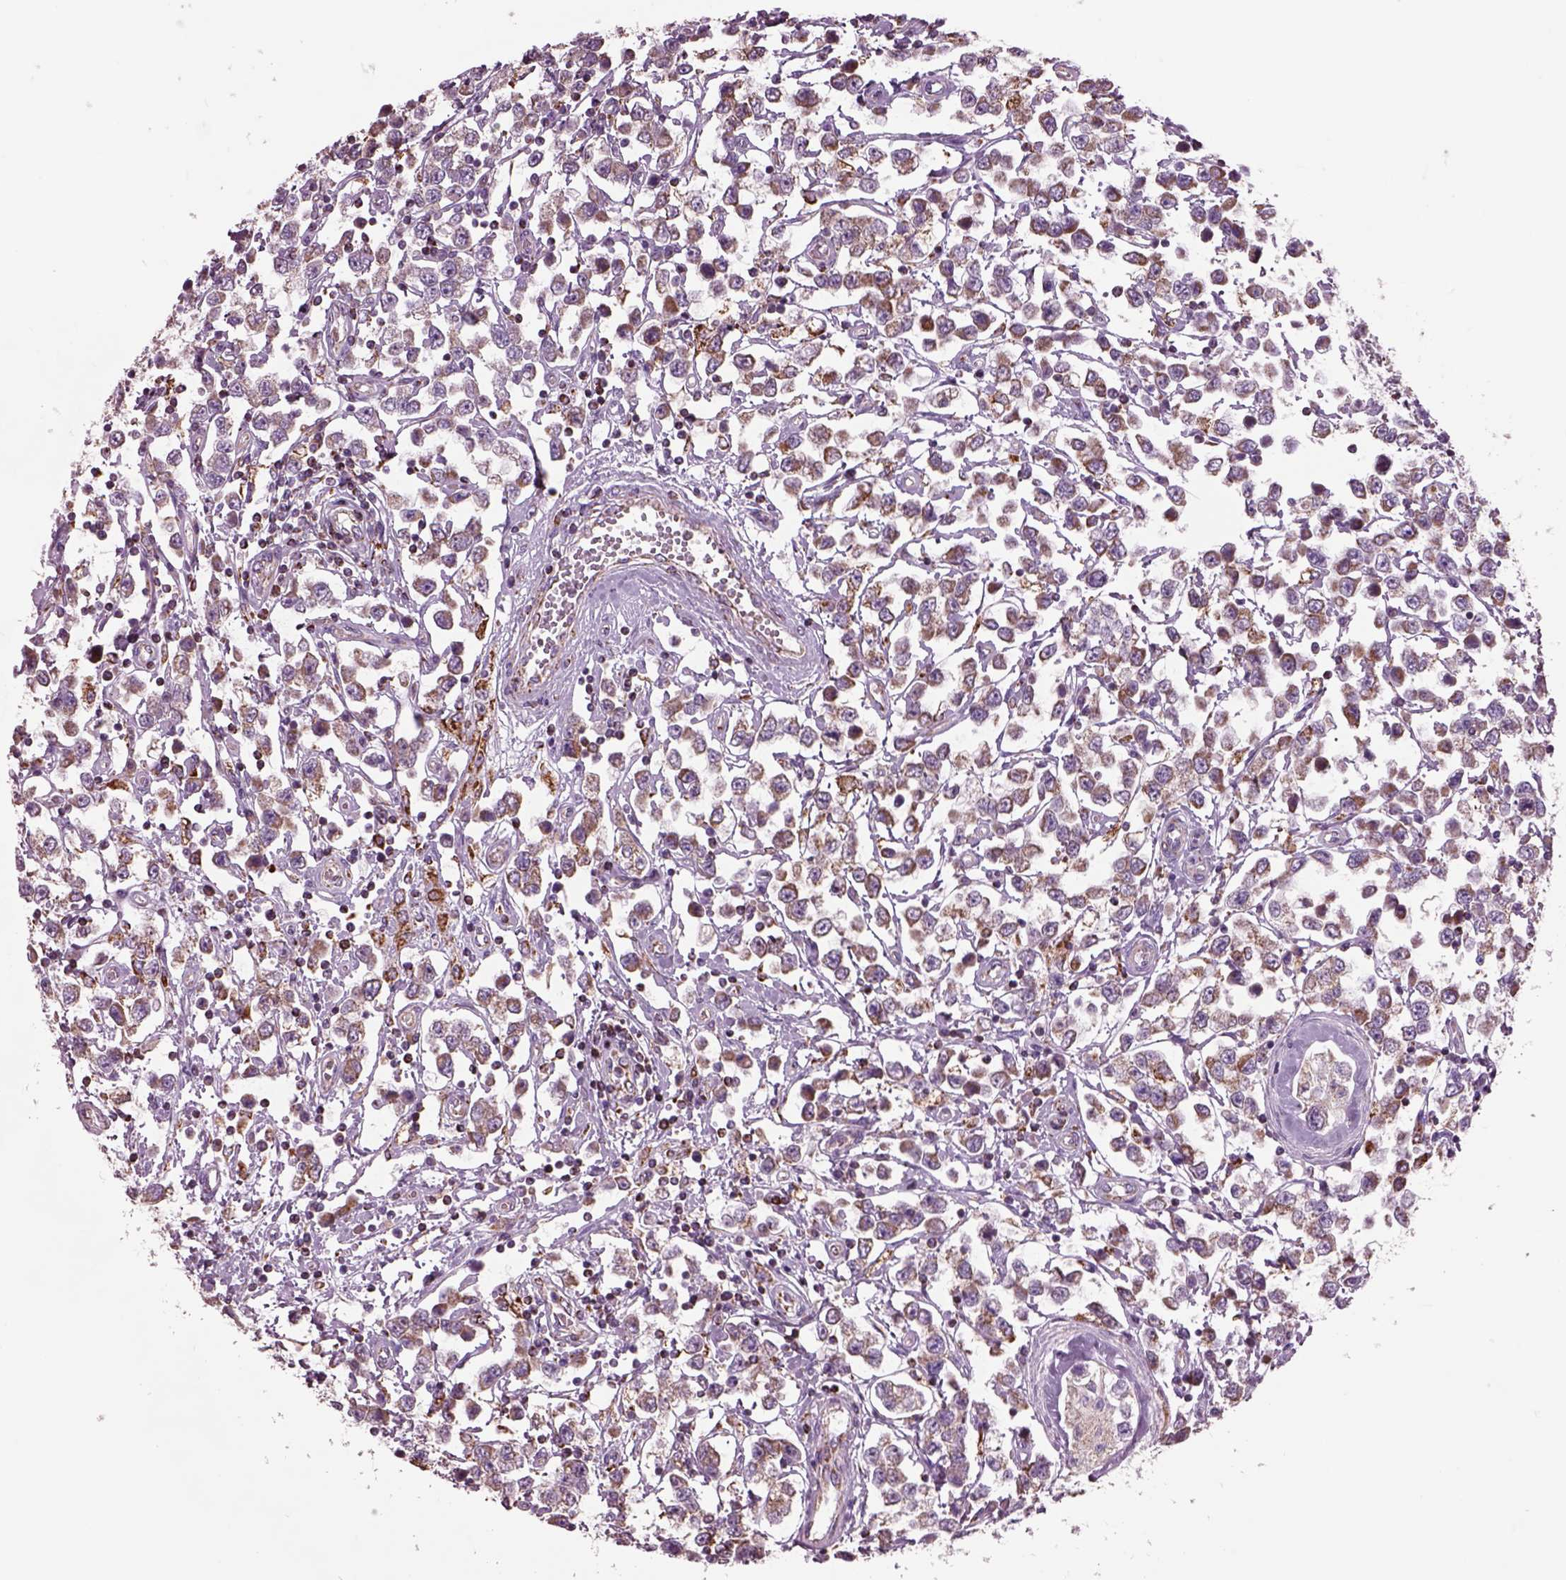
{"staining": {"intensity": "moderate", "quantity": ">75%", "location": "cytoplasmic/membranous"}, "tissue": "testis cancer", "cell_type": "Tumor cells", "image_type": "cancer", "snomed": [{"axis": "morphology", "description": "Seminoma, NOS"}, {"axis": "topography", "description": "Testis"}], "caption": "Seminoma (testis) stained with DAB immunohistochemistry shows medium levels of moderate cytoplasmic/membranous positivity in approximately >75% of tumor cells. (DAB (3,3'-diaminobenzidine) = brown stain, brightfield microscopy at high magnification).", "gene": "SLC25A24", "patient": {"sex": "male", "age": 34}}